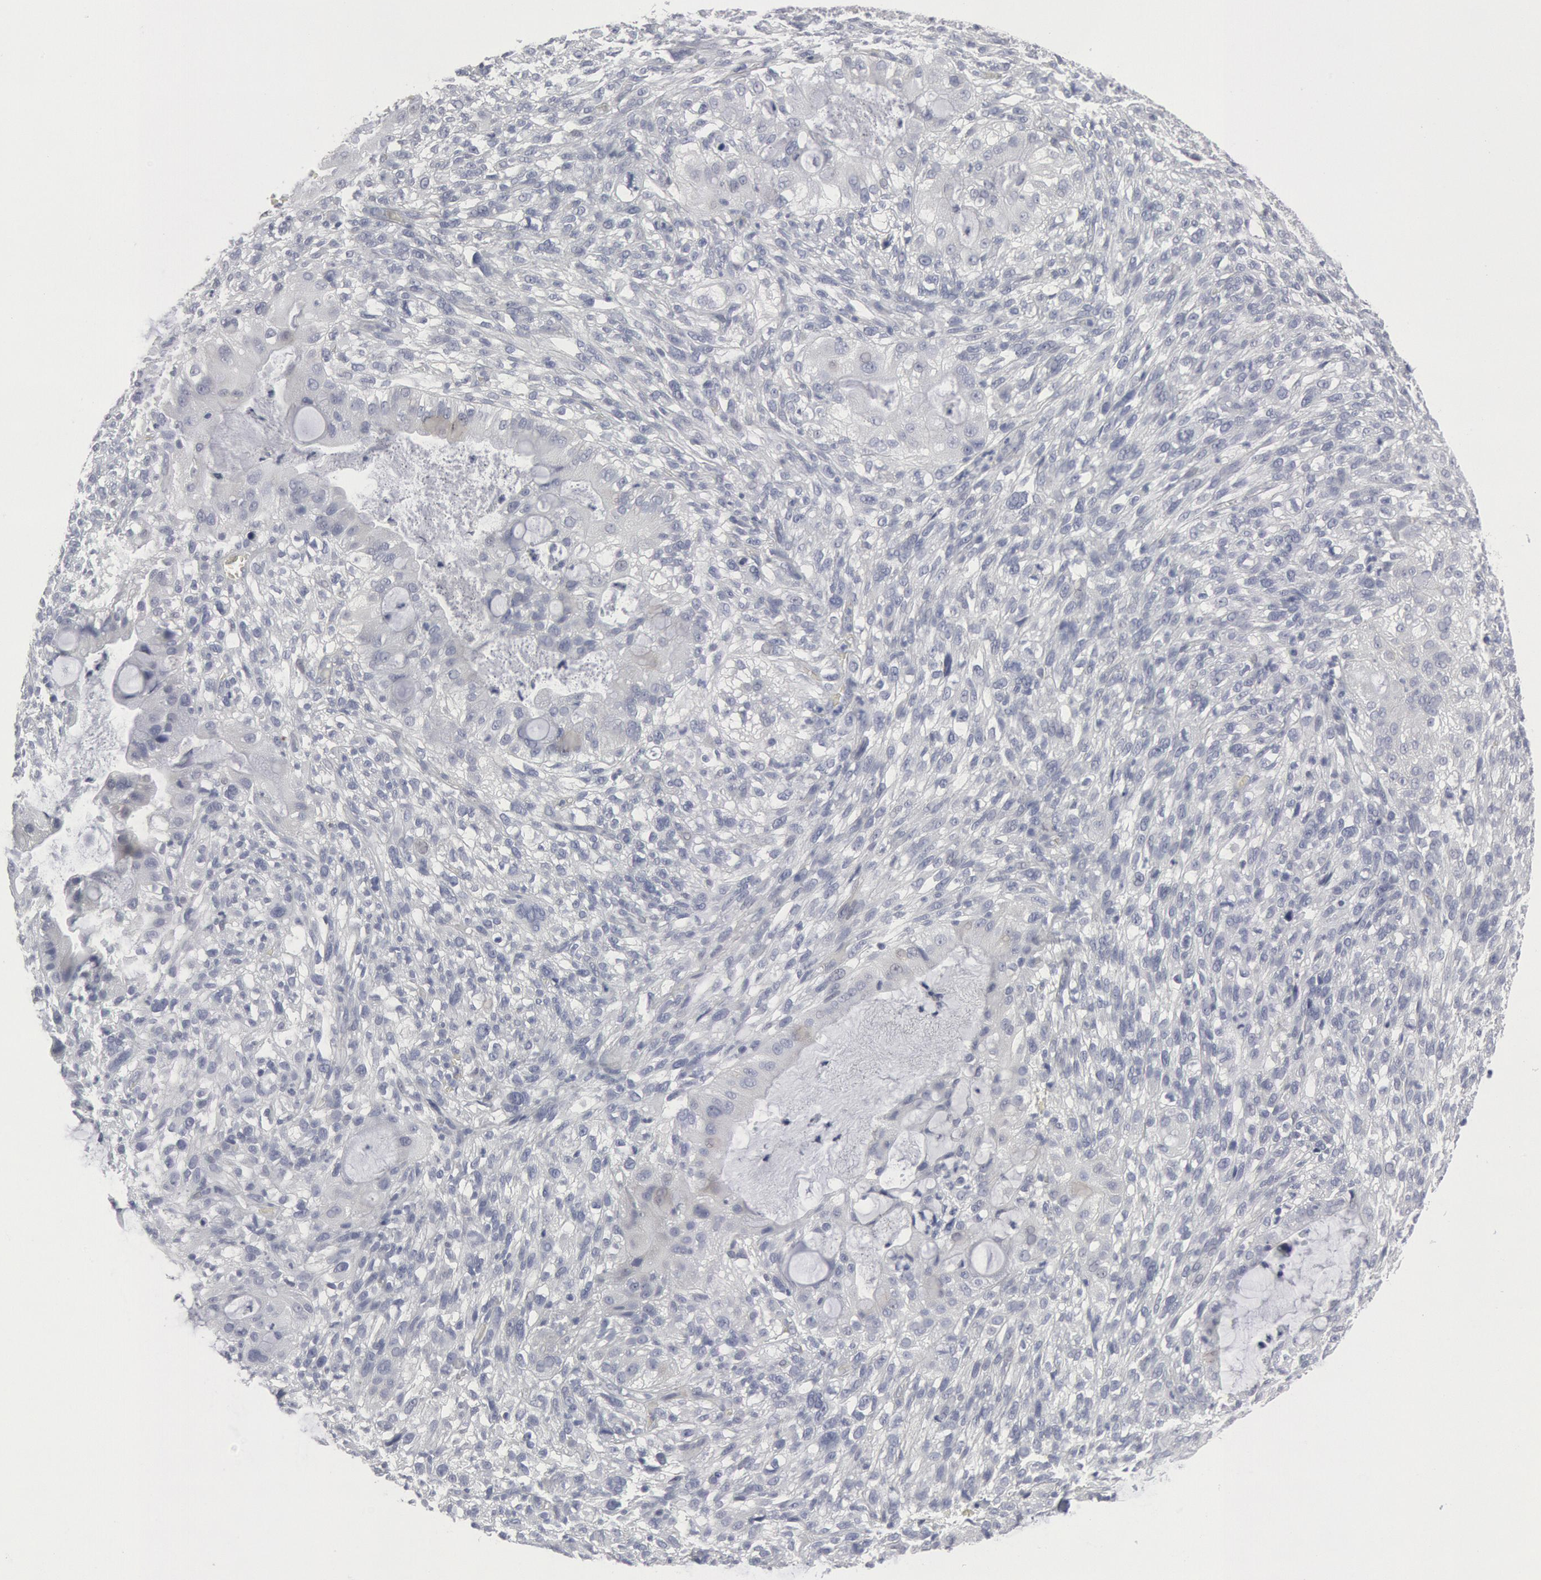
{"staining": {"intensity": "negative", "quantity": "none", "location": "none"}, "tissue": "cervical cancer", "cell_type": "Tumor cells", "image_type": "cancer", "snomed": [{"axis": "morphology", "description": "Adenocarcinoma, NOS"}, {"axis": "topography", "description": "Cervix"}], "caption": "This is an immunohistochemistry micrograph of human cervical adenocarcinoma. There is no positivity in tumor cells.", "gene": "DMC1", "patient": {"sex": "female", "age": 41}}